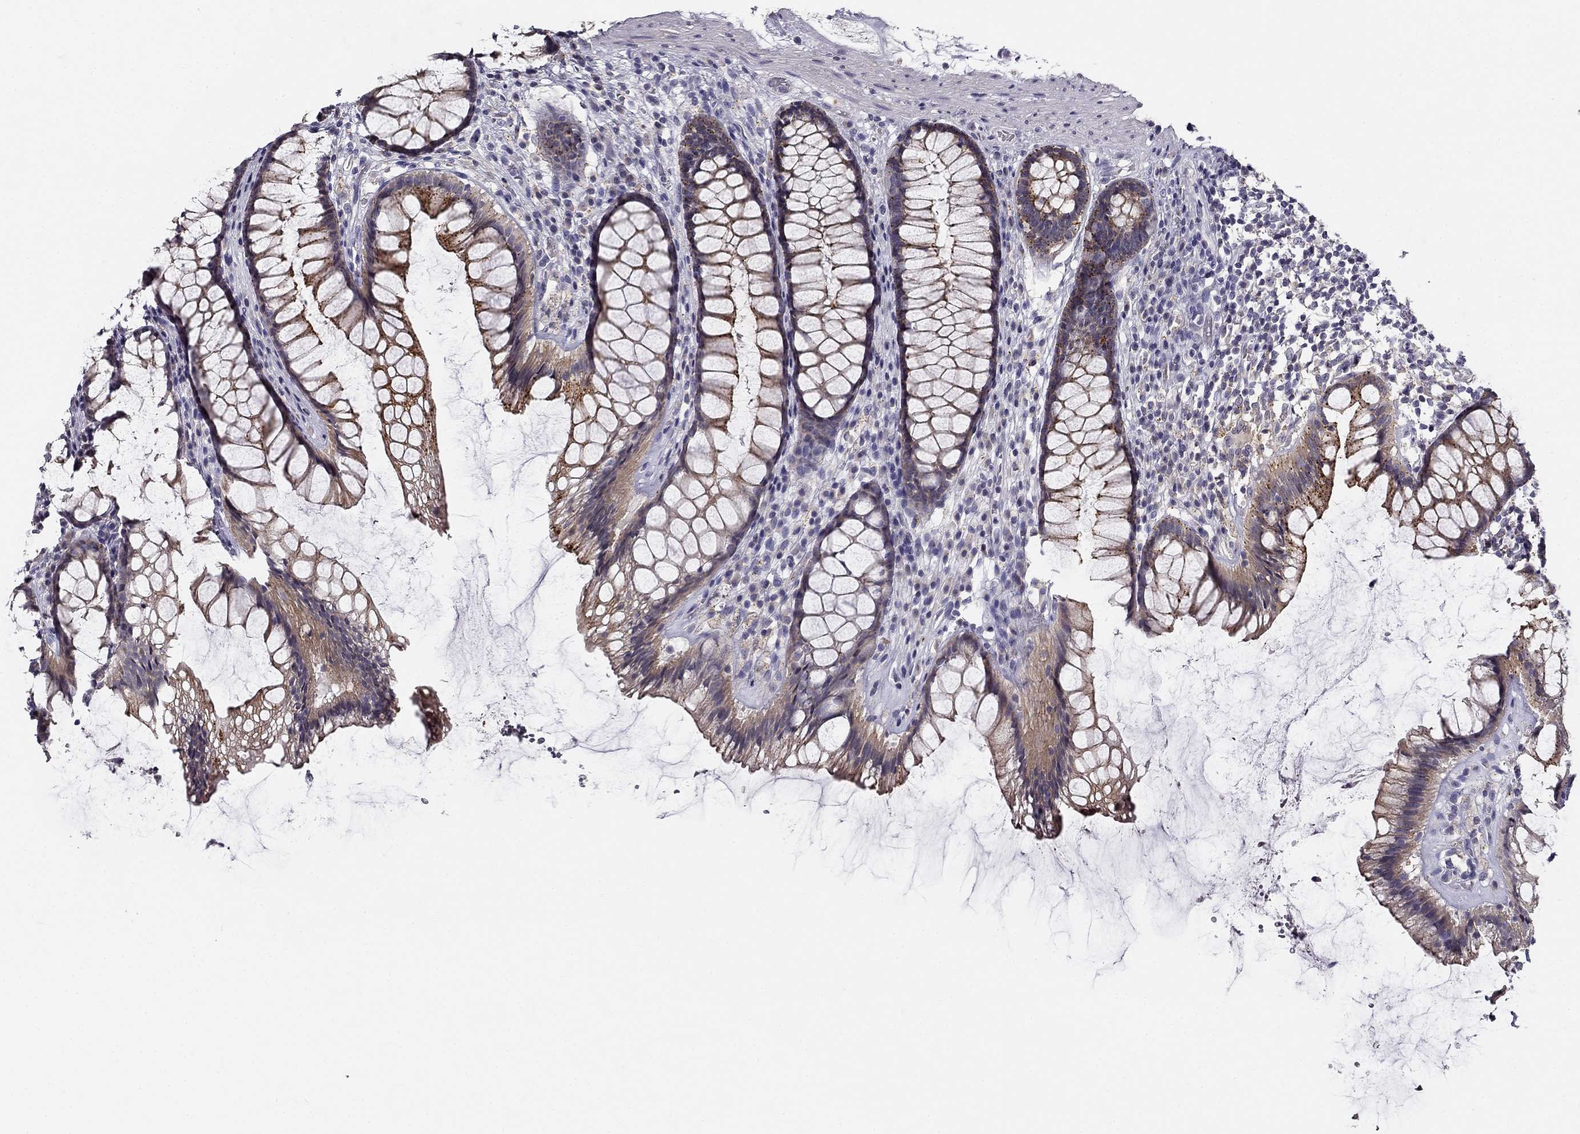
{"staining": {"intensity": "strong", "quantity": "25%-75%", "location": "cytoplasmic/membranous"}, "tissue": "rectum", "cell_type": "Glandular cells", "image_type": "normal", "snomed": [{"axis": "morphology", "description": "Normal tissue, NOS"}, {"axis": "topography", "description": "Rectum"}], "caption": "High-magnification brightfield microscopy of benign rectum stained with DAB (3,3'-diaminobenzidine) (brown) and counterstained with hematoxylin (blue). glandular cells exhibit strong cytoplasmic/membranous staining is seen in approximately25%-75% of cells.", "gene": "CNR1", "patient": {"sex": "male", "age": 72}}